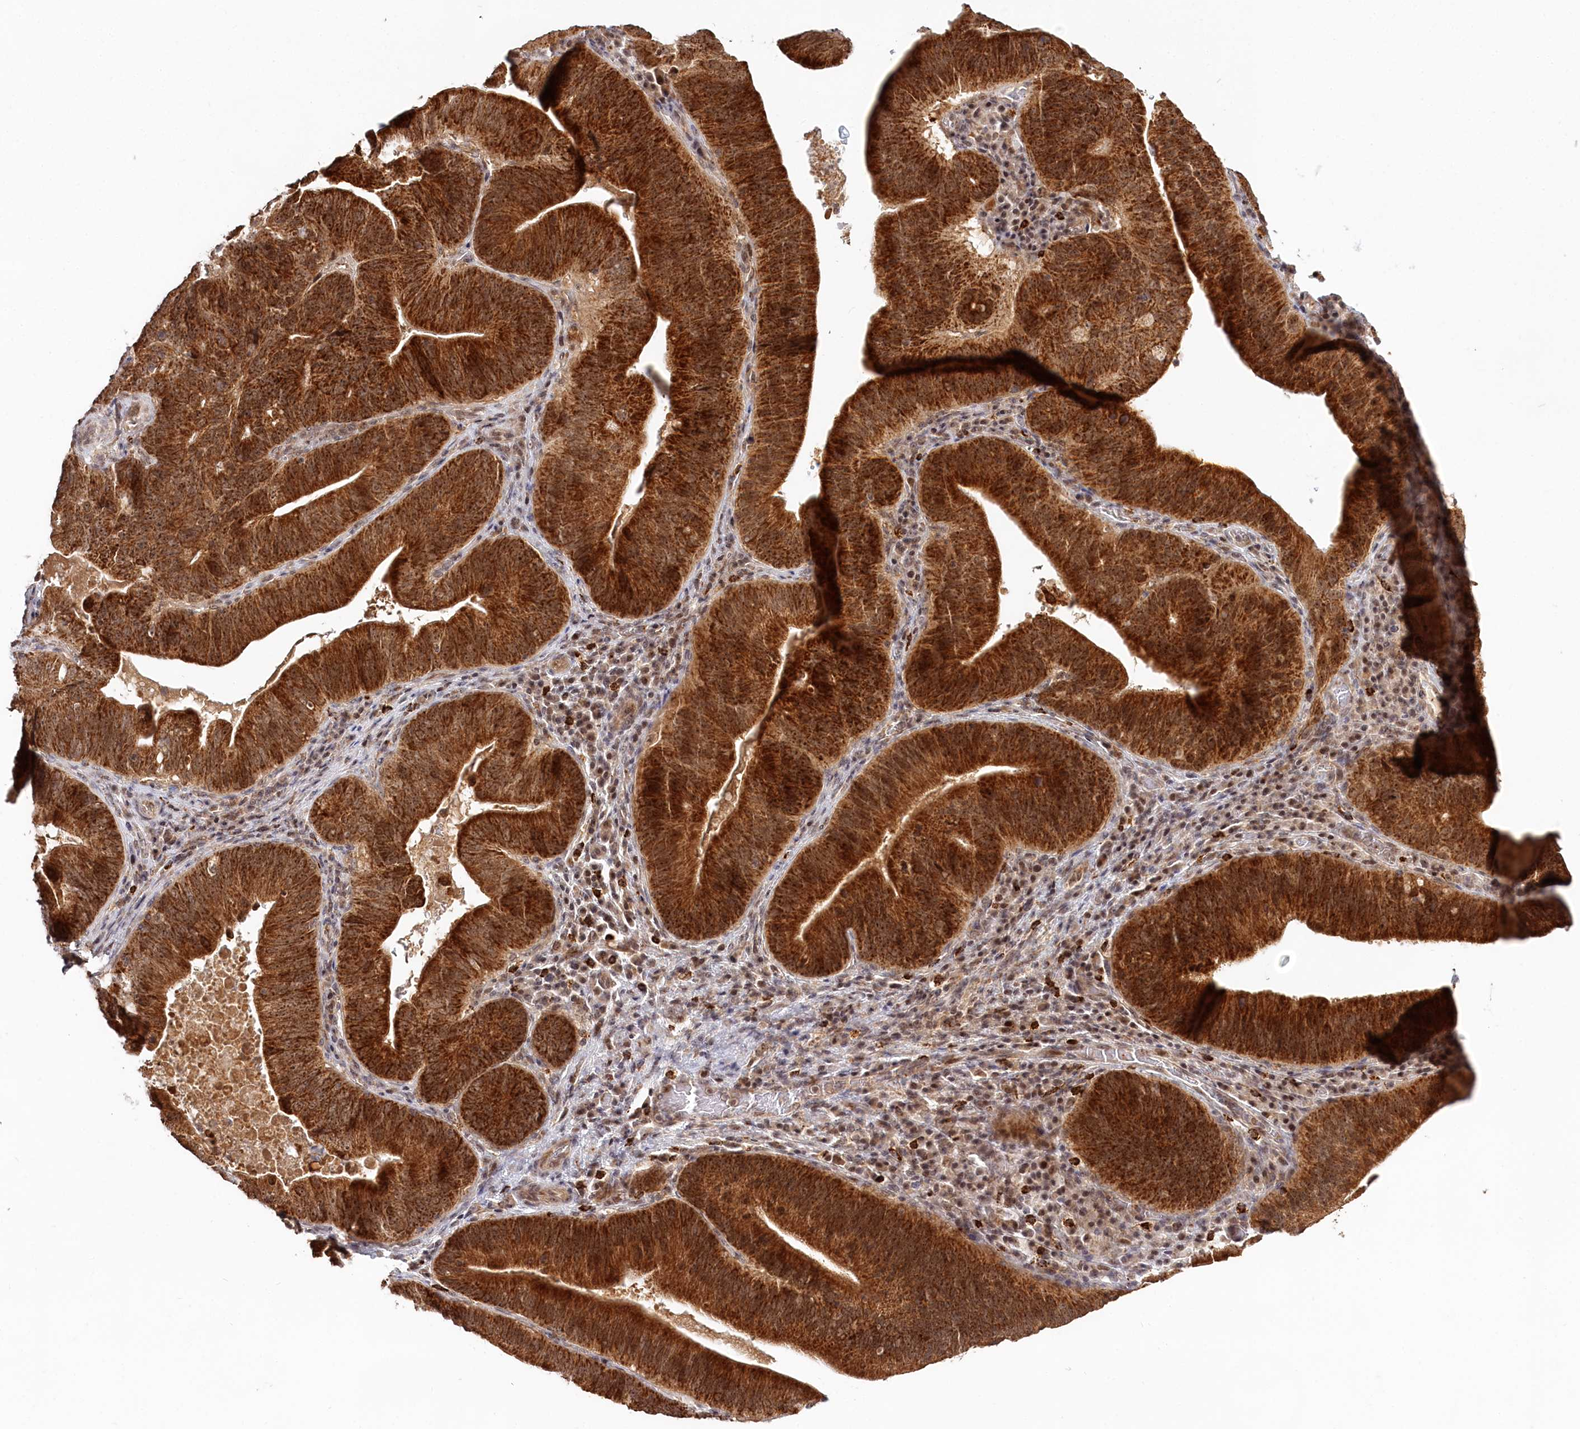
{"staining": {"intensity": "strong", "quantity": ">75%", "location": "cytoplasmic/membranous,nuclear"}, "tissue": "pancreatic cancer", "cell_type": "Tumor cells", "image_type": "cancer", "snomed": [{"axis": "morphology", "description": "Adenocarcinoma, NOS"}, {"axis": "topography", "description": "Pancreas"}], "caption": "There is high levels of strong cytoplasmic/membranous and nuclear staining in tumor cells of adenocarcinoma (pancreatic), as demonstrated by immunohistochemical staining (brown color).", "gene": "RTN4IP1", "patient": {"sex": "male", "age": 63}}